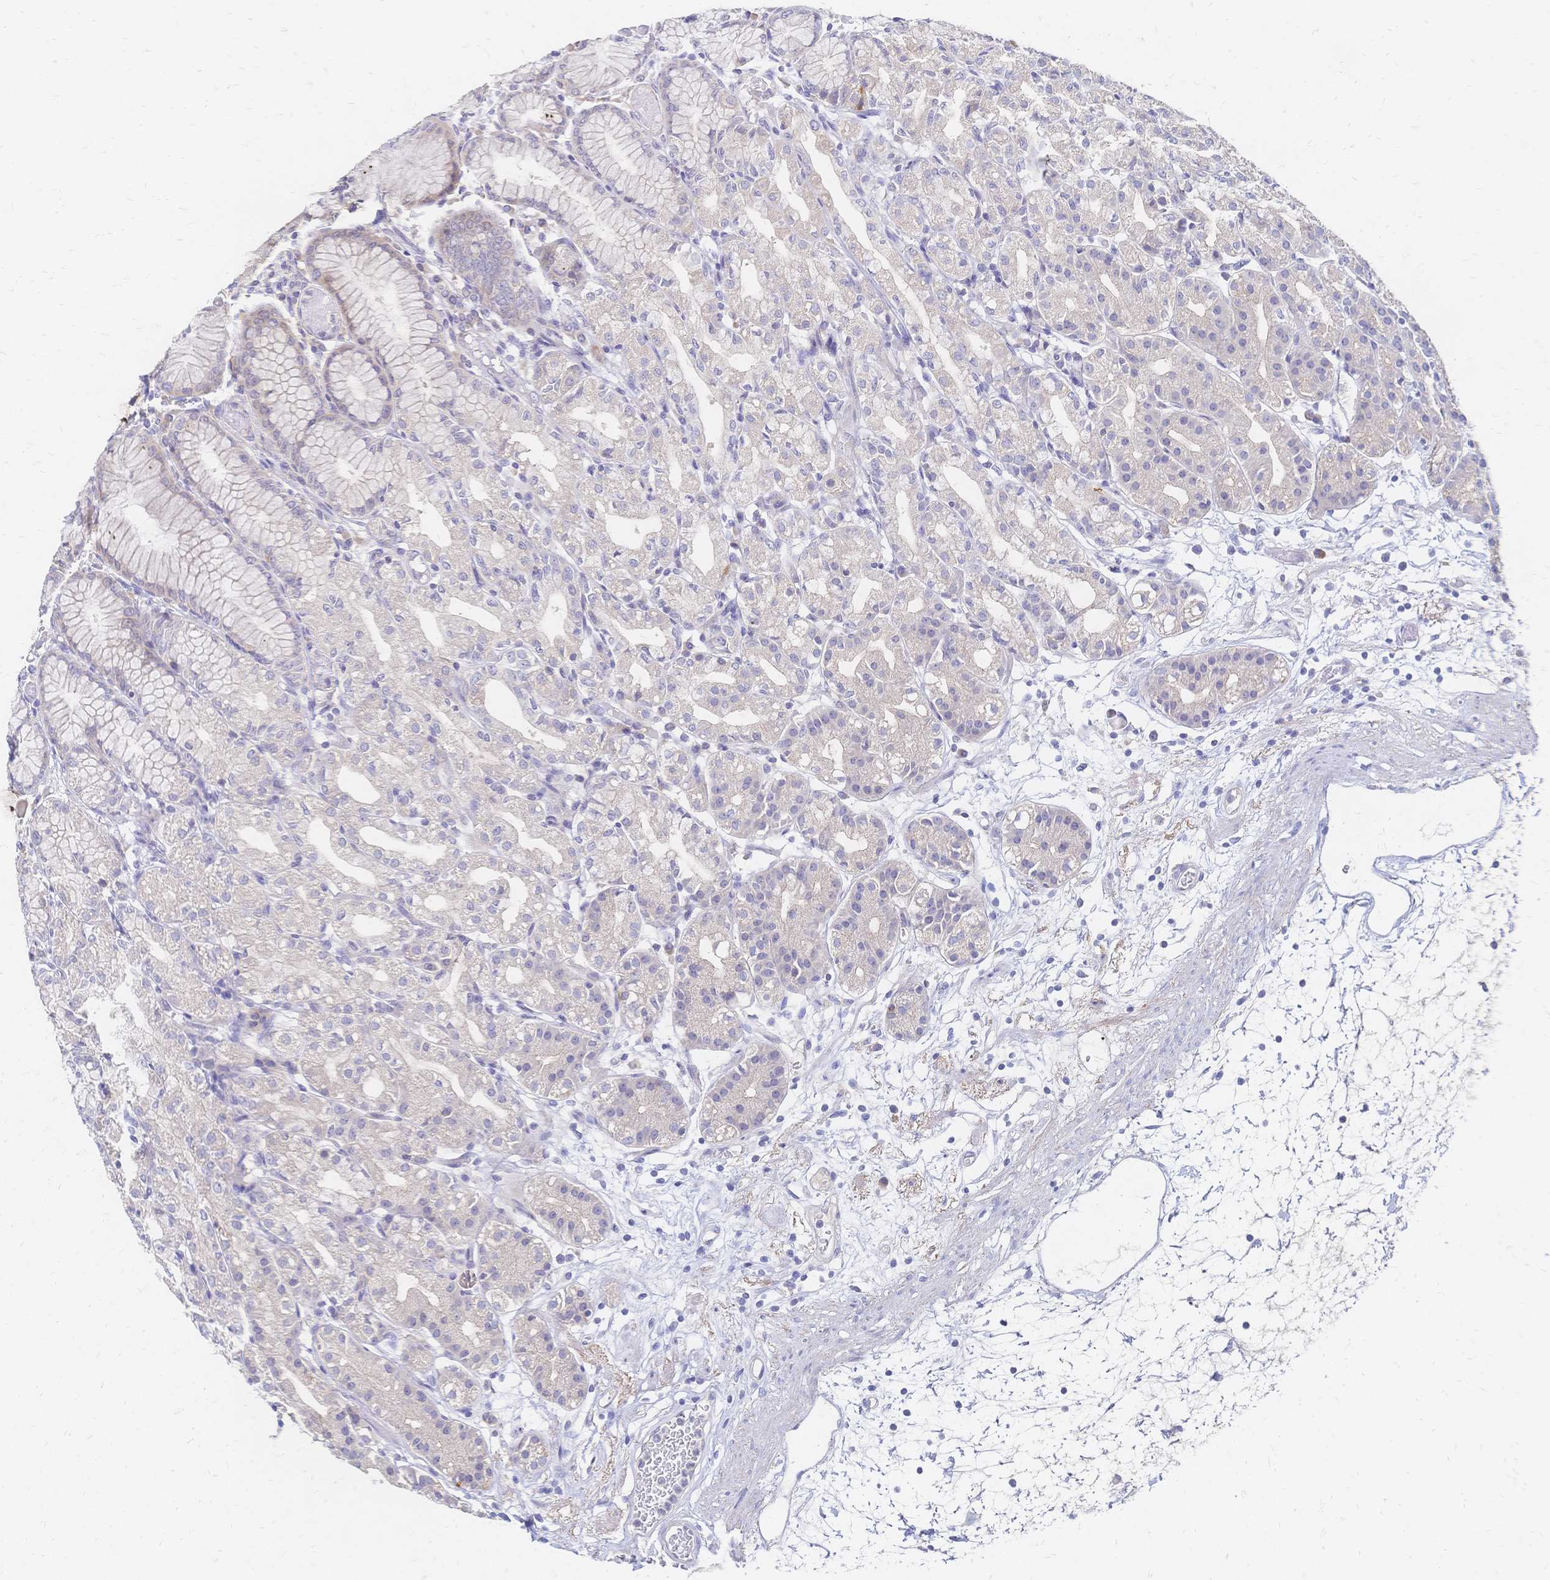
{"staining": {"intensity": "weak", "quantity": "25%-75%", "location": "cytoplasmic/membranous"}, "tissue": "stomach", "cell_type": "Glandular cells", "image_type": "normal", "snomed": [{"axis": "morphology", "description": "Normal tissue, NOS"}, {"axis": "topography", "description": "Stomach"}], "caption": "Protein staining of unremarkable stomach demonstrates weak cytoplasmic/membranous expression in about 25%-75% of glandular cells.", "gene": "VWC2L", "patient": {"sex": "female", "age": 57}}